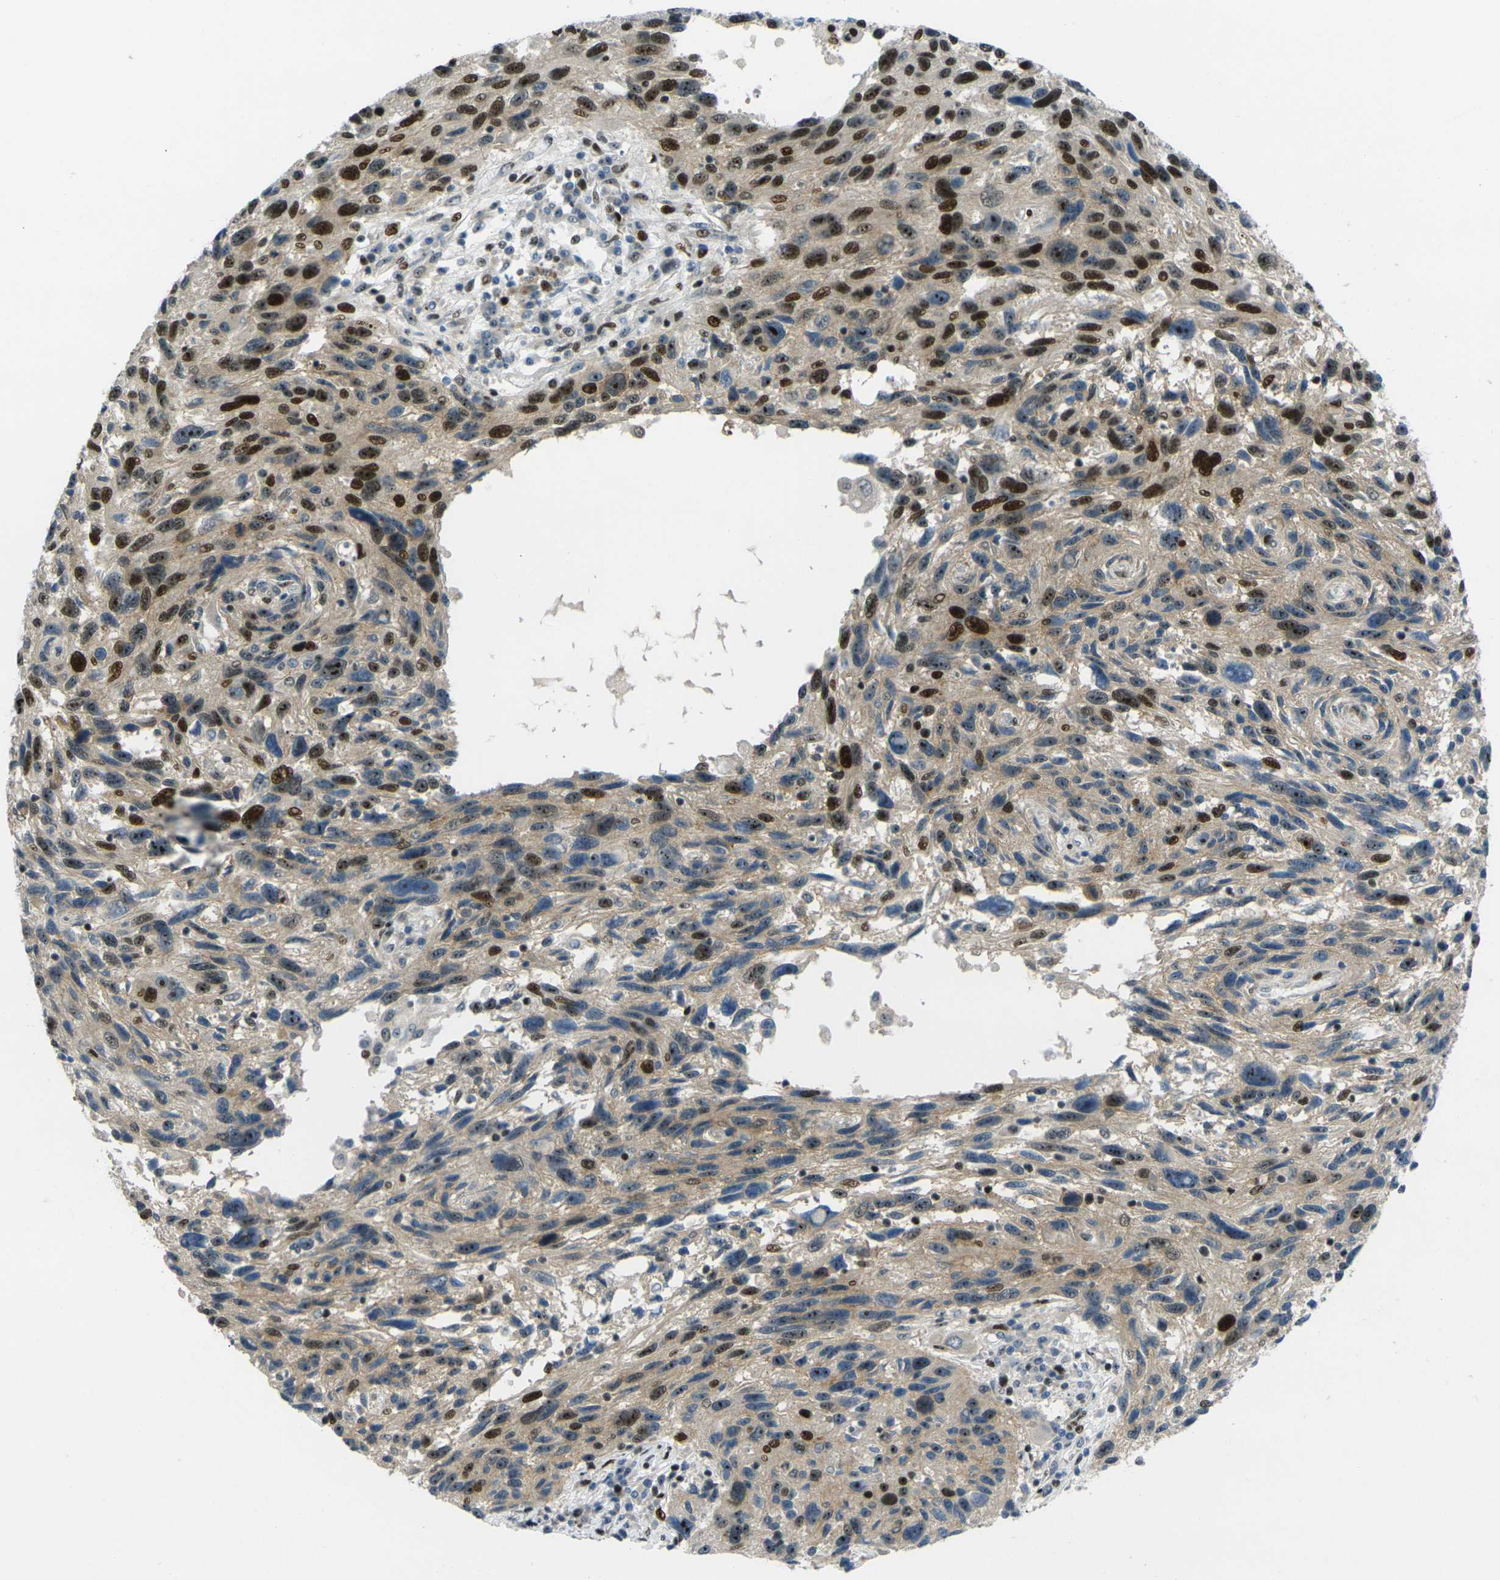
{"staining": {"intensity": "strong", "quantity": ">75%", "location": "cytoplasmic/membranous,nuclear"}, "tissue": "melanoma", "cell_type": "Tumor cells", "image_type": "cancer", "snomed": [{"axis": "morphology", "description": "Malignant melanoma, NOS"}, {"axis": "topography", "description": "Skin"}], "caption": "High-power microscopy captured an immunohistochemistry (IHC) histopathology image of melanoma, revealing strong cytoplasmic/membranous and nuclear staining in approximately >75% of tumor cells.", "gene": "UBE2C", "patient": {"sex": "male", "age": 53}}